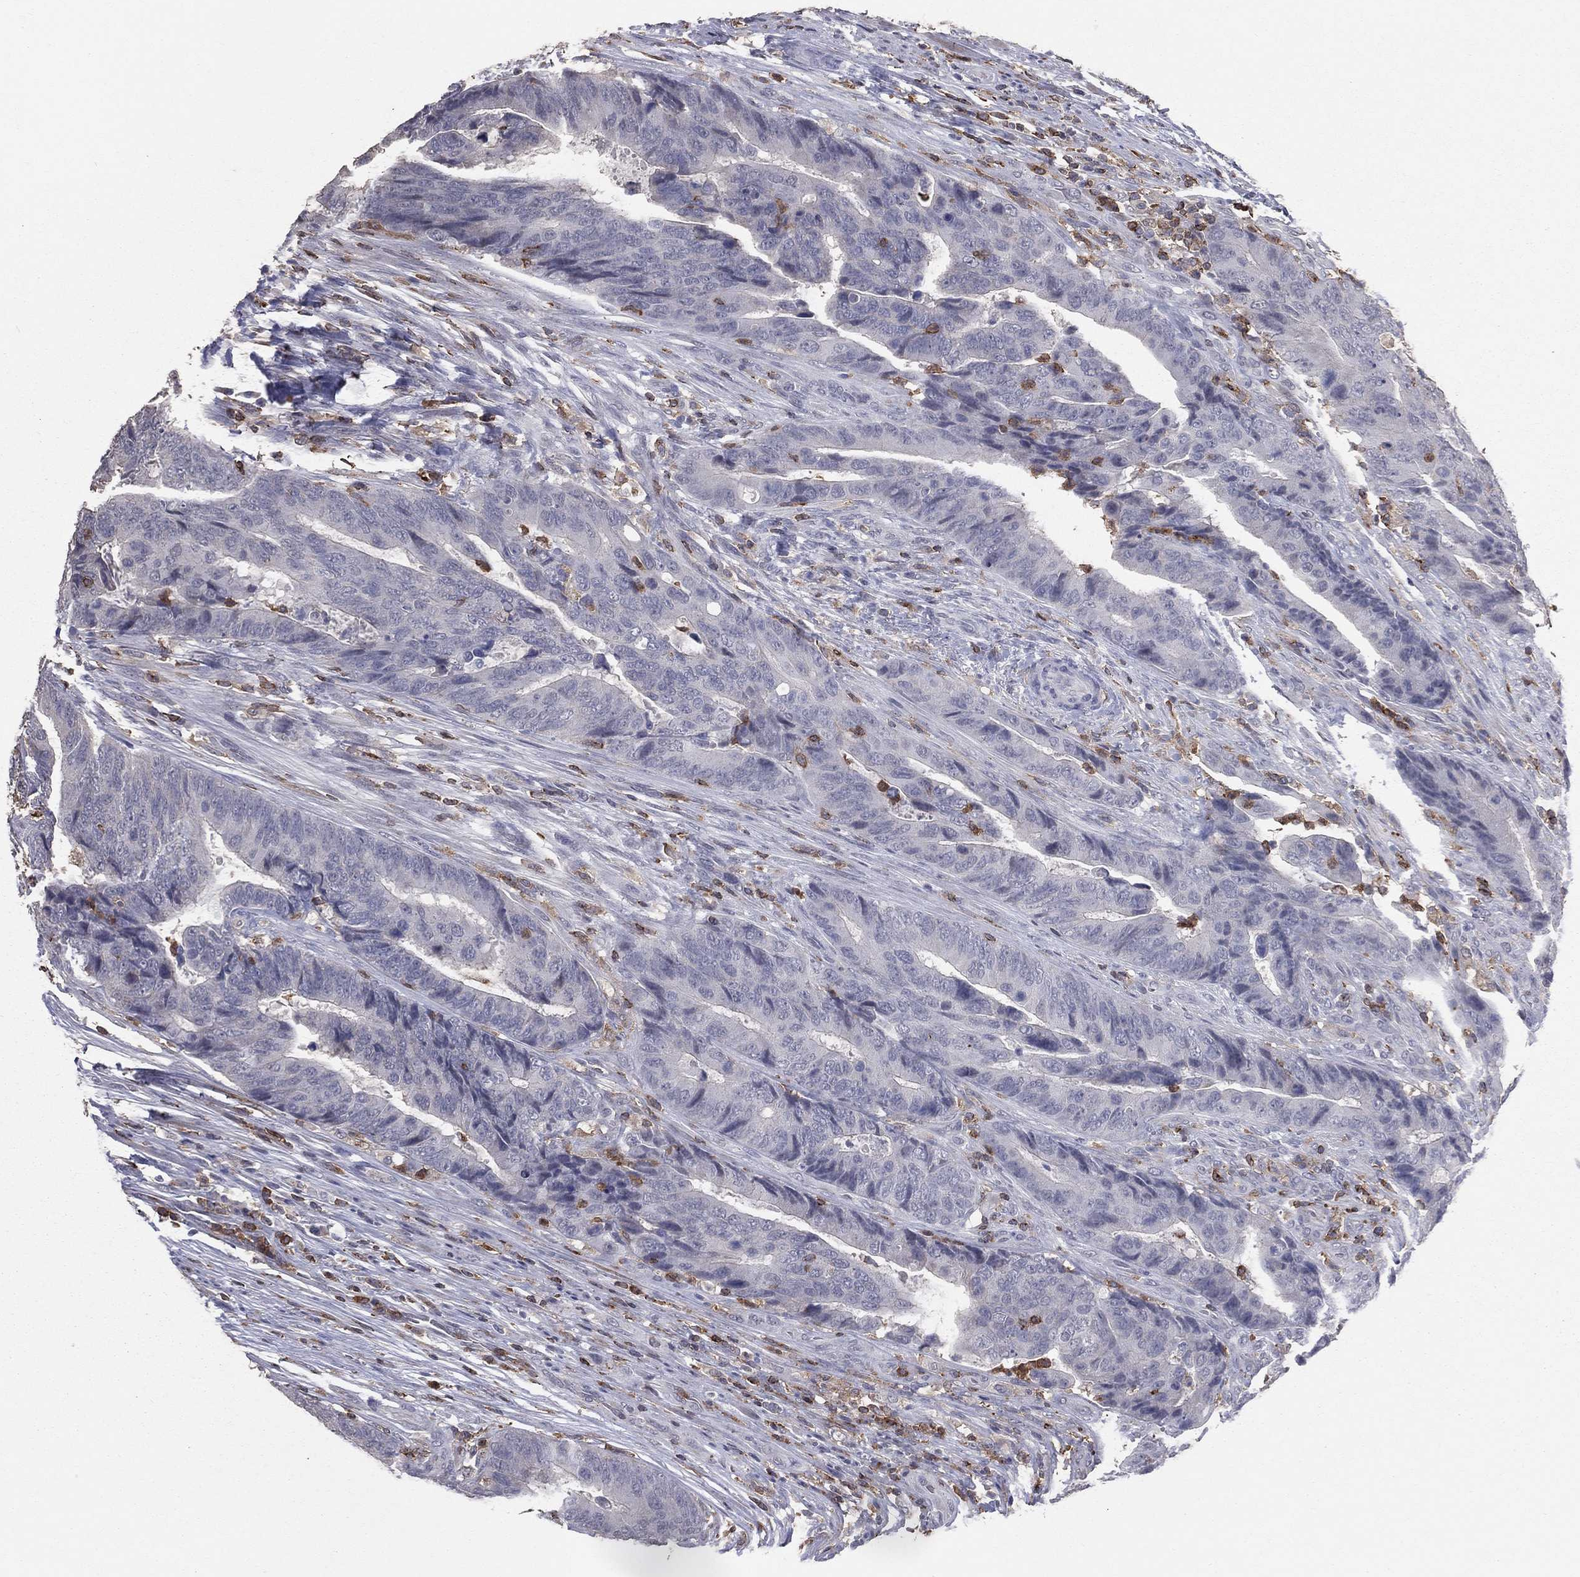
{"staining": {"intensity": "negative", "quantity": "none", "location": "none"}, "tissue": "colorectal cancer", "cell_type": "Tumor cells", "image_type": "cancer", "snomed": [{"axis": "morphology", "description": "Adenocarcinoma, NOS"}, {"axis": "topography", "description": "Colon"}], "caption": "DAB immunohistochemical staining of colorectal cancer (adenocarcinoma) shows no significant staining in tumor cells.", "gene": "PSTPIP1", "patient": {"sex": "female", "age": 56}}